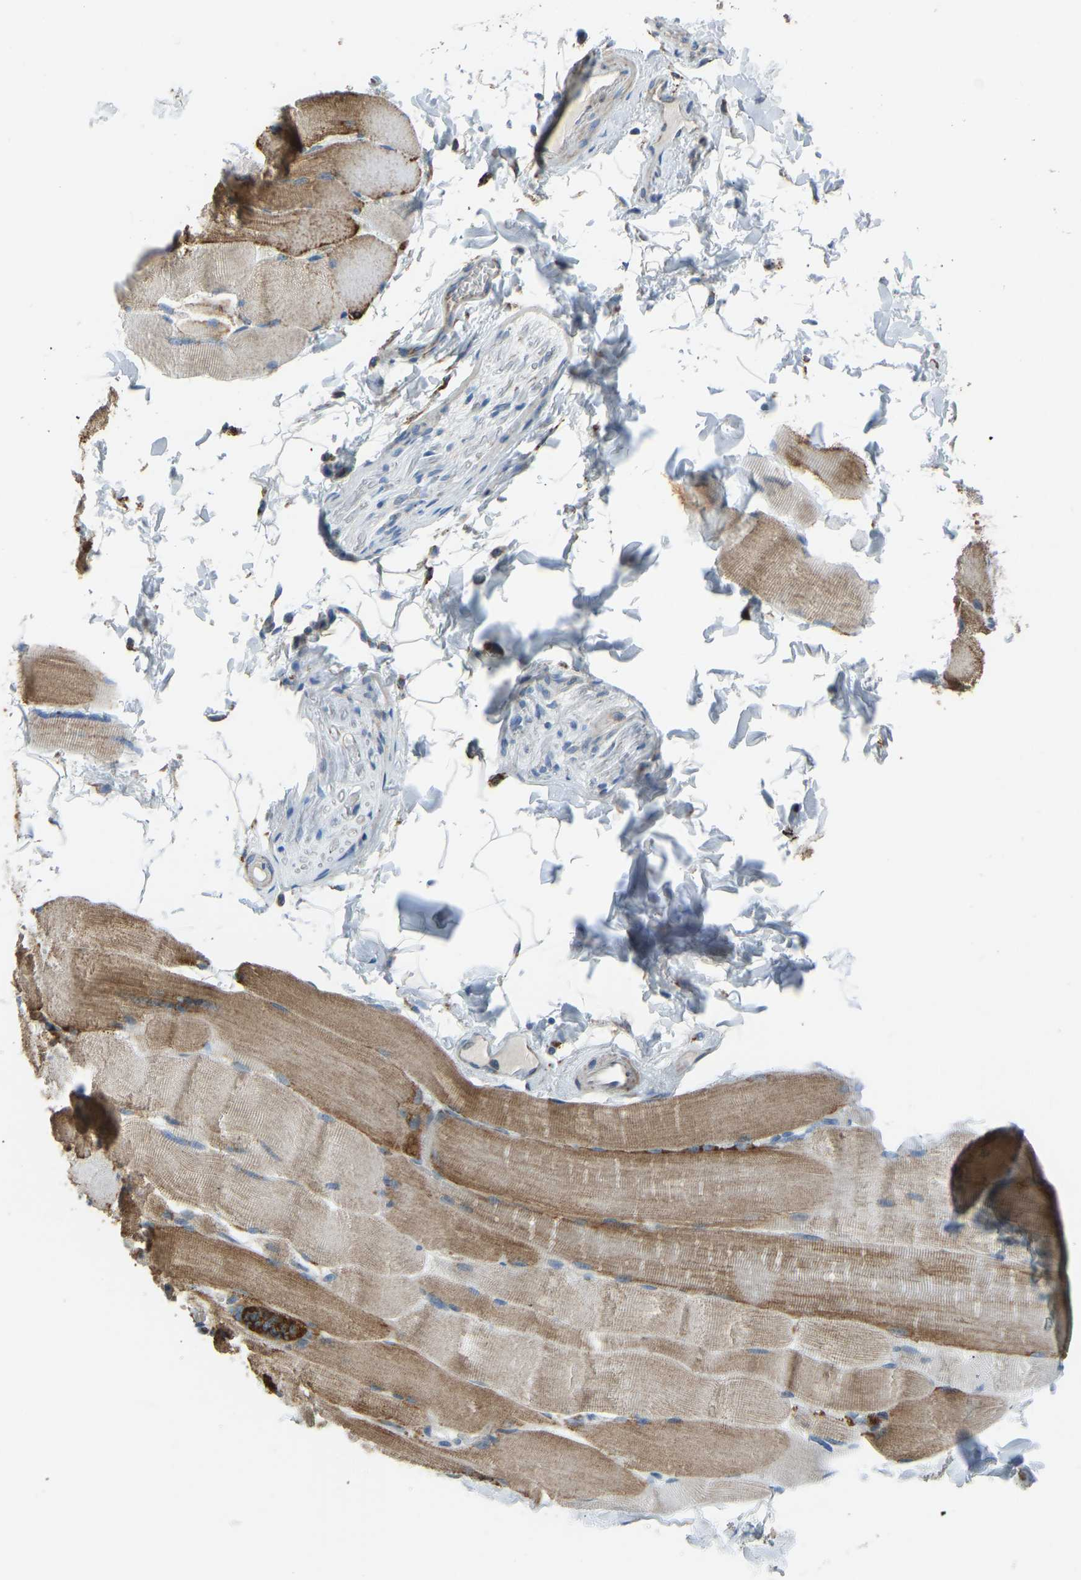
{"staining": {"intensity": "moderate", "quantity": "25%-75%", "location": "cytoplasmic/membranous"}, "tissue": "skeletal muscle", "cell_type": "Myocytes", "image_type": "normal", "snomed": [{"axis": "morphology", "description": "Normal tissue, NOS"}, {"axis": "topography", "description": "Skin"}, {"axis": "topography", "description": "Skeletal muscle"}], "caption": "Brown immunohistochemical staining in unremarkable skeletal muscle exhibits moderate cytoplasmic/membranous positivity in about 25%-75% of myocytes.", "gene": "SMIM20", "patient": {"sex": "male", "age": 83}}